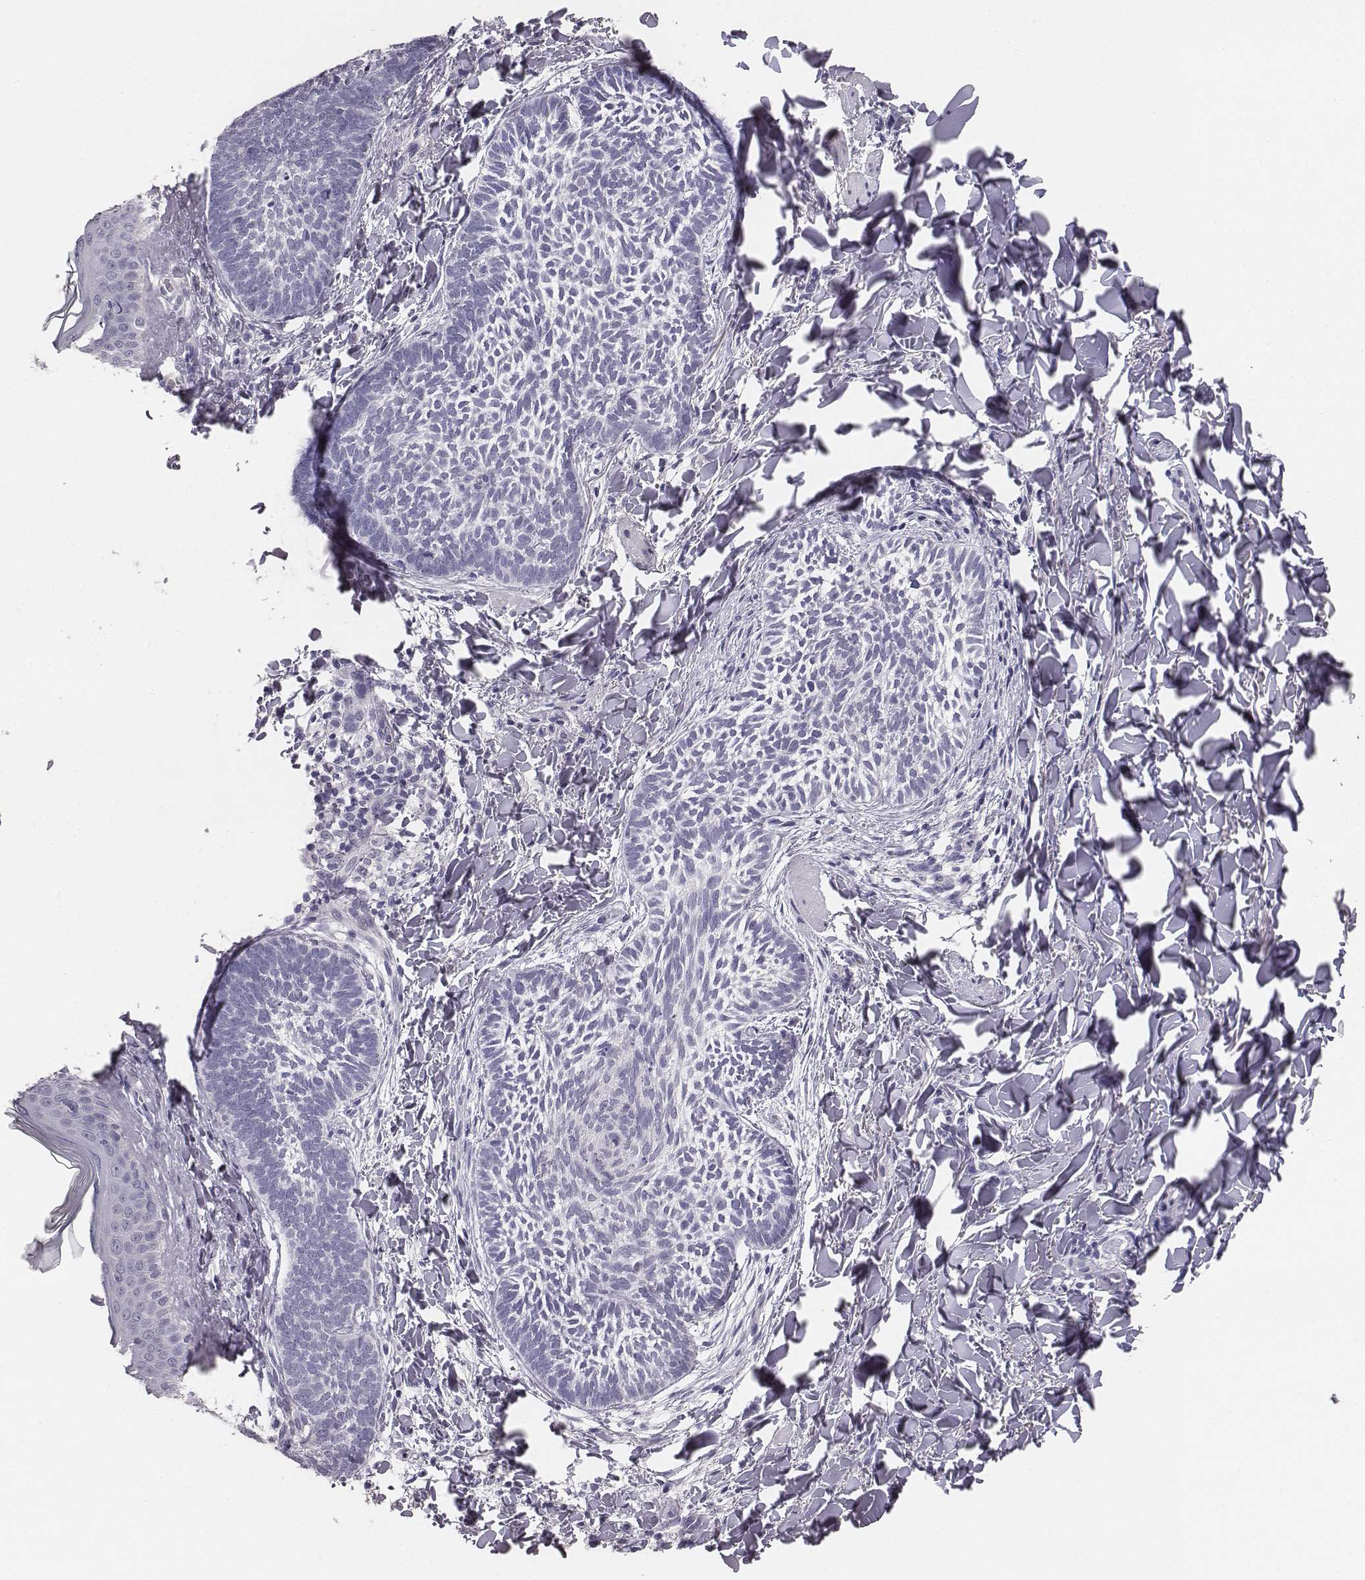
{"staining": {"intensity": "negative", "quantity": "none", "location": "none"}, "tissue": "skin cancer", "cell_type": "Tumor cells", "image_type": "cancer", "snomed": [{"axis": "morphology", "description": "Normal tissue, NOS"}, {"axis": "morphology", "description": "Basal cell carcinoma"}, {"axis": "topography", "description": "Skin"}], "caption": "An image of human skin cancer is negative for staining in tumor cells.", "gene": "MYH6", "patient": {"sex": "male", "age": 46}}